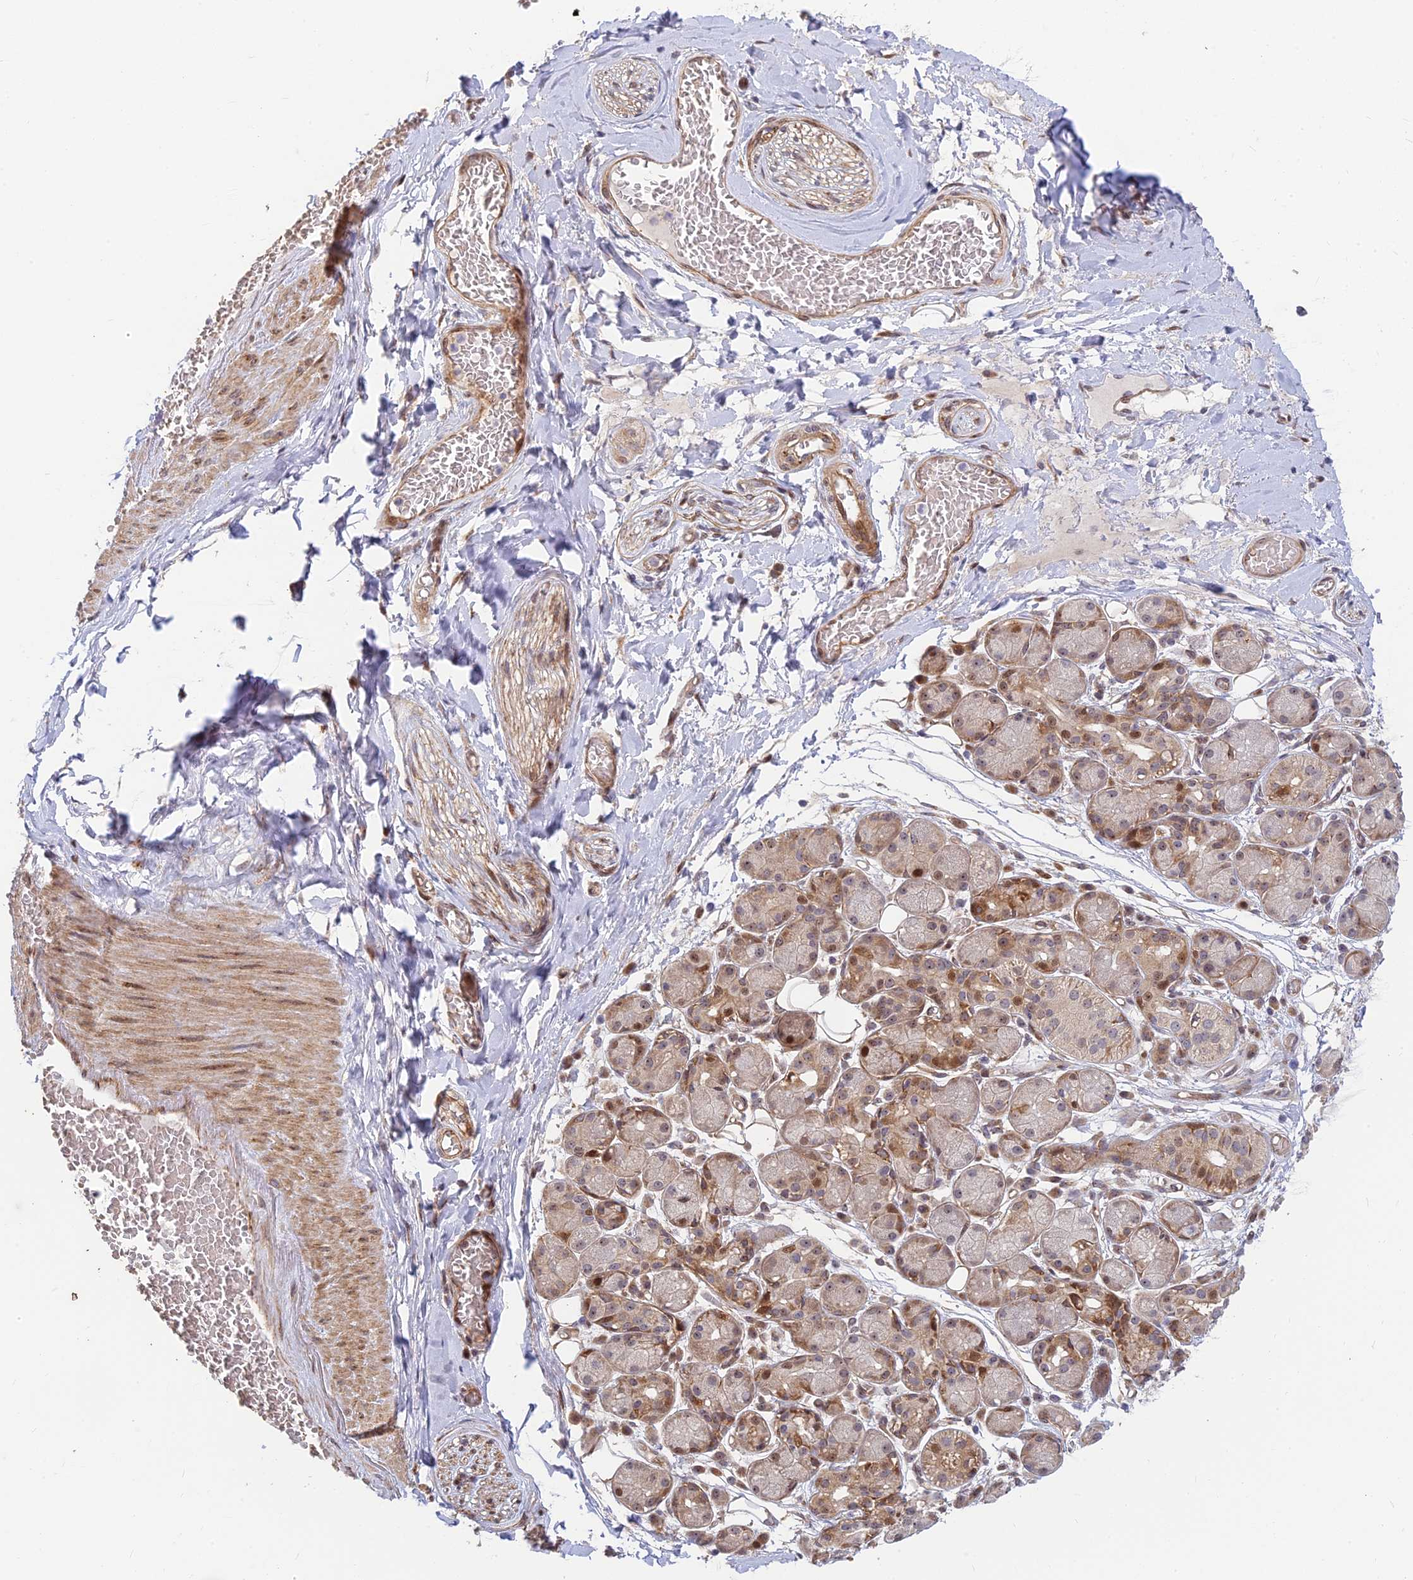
{"staining": {"intensity": "negative", "quantity": "none", "location": "none"}, "tissue": "adipose tissue", "cell_type": "Adipocytes", "image_type": "normal", "snomed": [{"axis": "morphology", "description": "Normal tissue, NOS"}, {"axis": "topography", "description": "Salivary gland"}, {"axis": "topography", "description": "Peripheral nerve tissue"}], "caption": "Adipose tissue was stained to show a protein in brown. There is no significant positivity in adipocytes. Brightfield microscopy of immunohistochemistry stained with DAB (3,3'-diaminobenzidine) (brown) and hematoxylin (blue), captured at high magnification.", "gene": "UFSP2", "patient": {"sex": "male", "age": 62}}